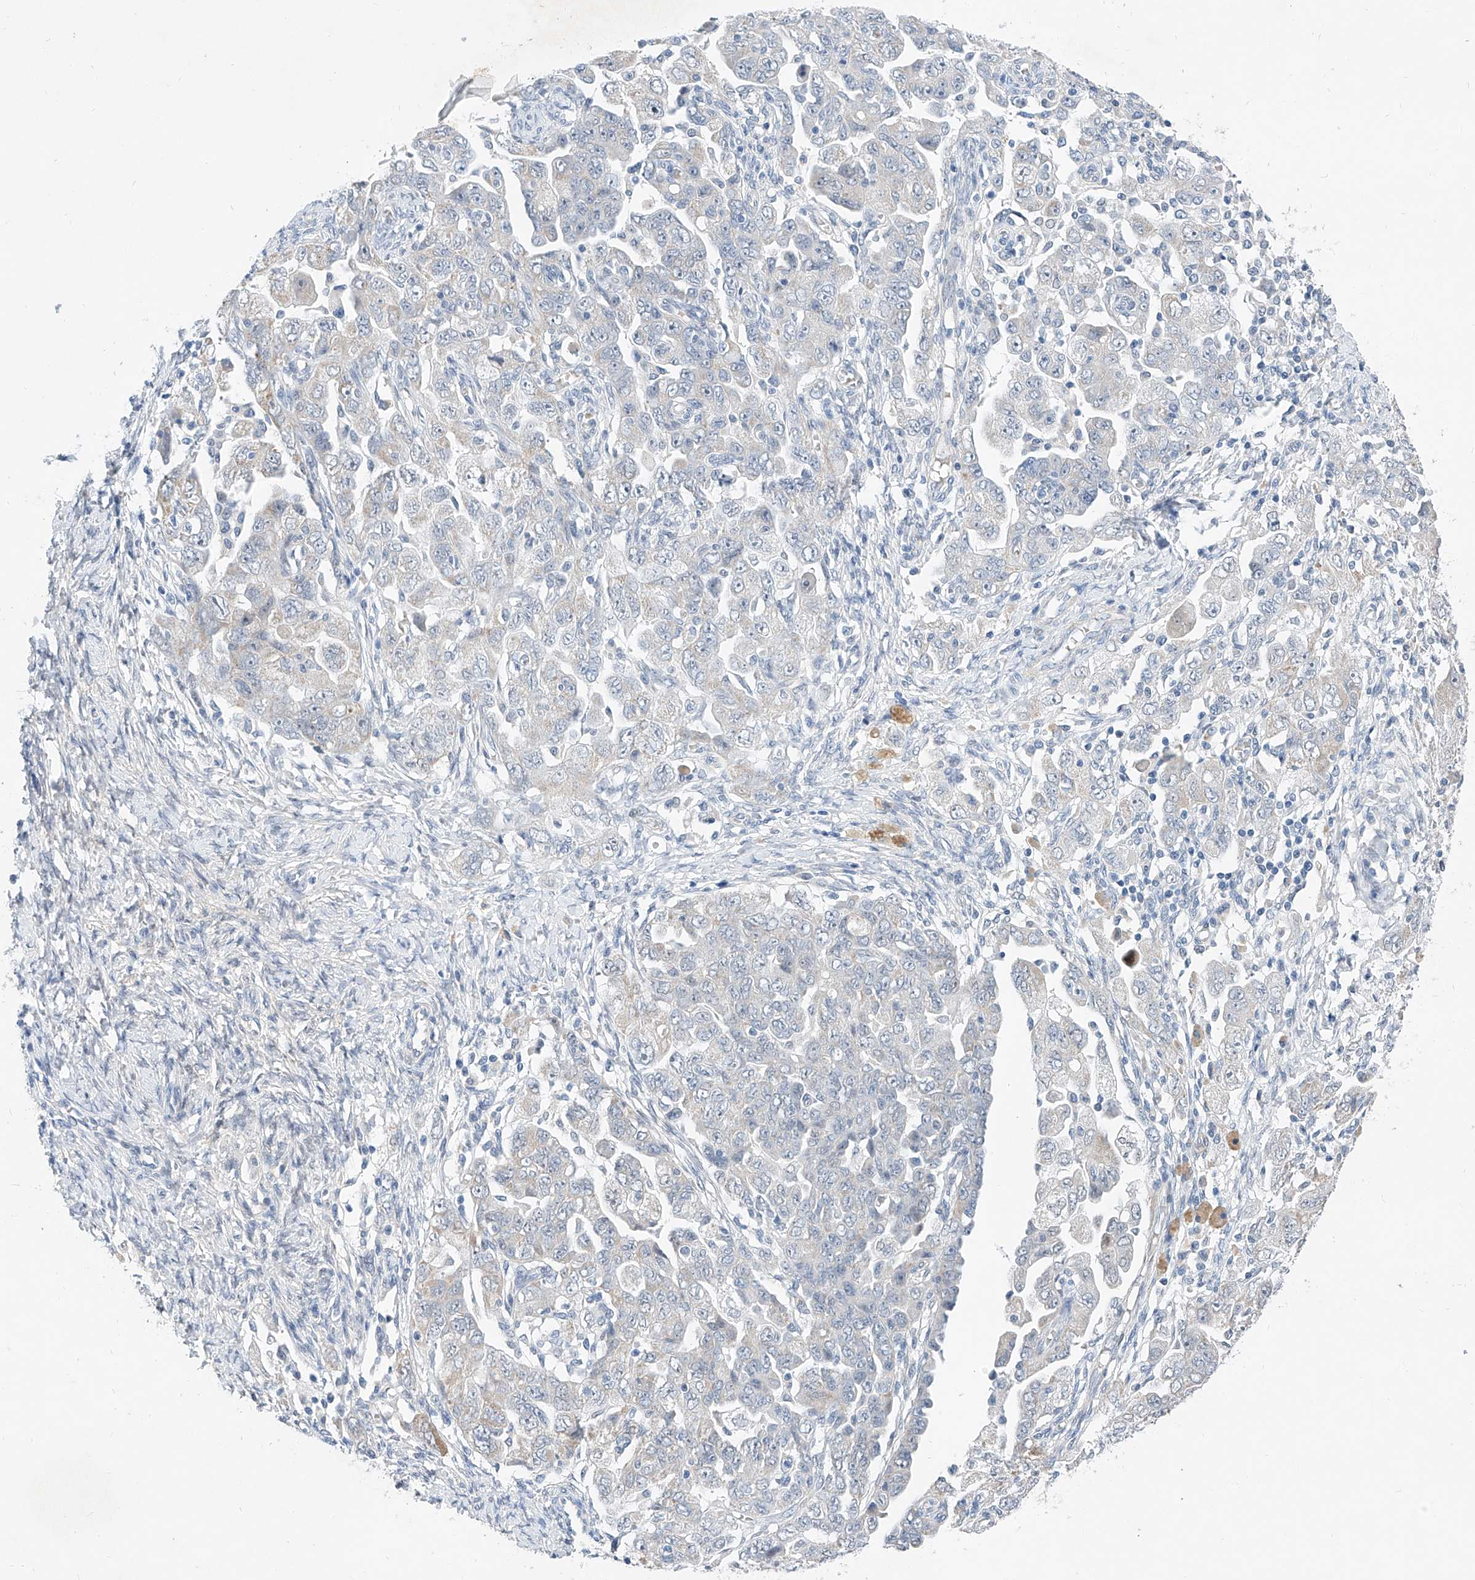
{"staining": {"intensity": "weak", "quantity": "<25%", "location": "cytoplasmic/membranous,nuclear"}, "tissue": "ovarian cancer", "cell_type": "Tumor cells", "image_type": "cancer", "snomed": [{"axis": "morphology", "description": "Carcinoma, NOS"}, {"axis": "morphology", "description": "Cystadenocarcinoma, serous, NOS"}, {"axis": "topography", "description": "Ovary"}], "caption": "Immunohistochemistry (IHC) photomicrograph of ovarian serous cystadenocarcinoma stained for a protein (brown), which demonstrates no positivity in tumor cells.", "gene": "BPTF", "patient": {"sex": "female", "age": 69}}